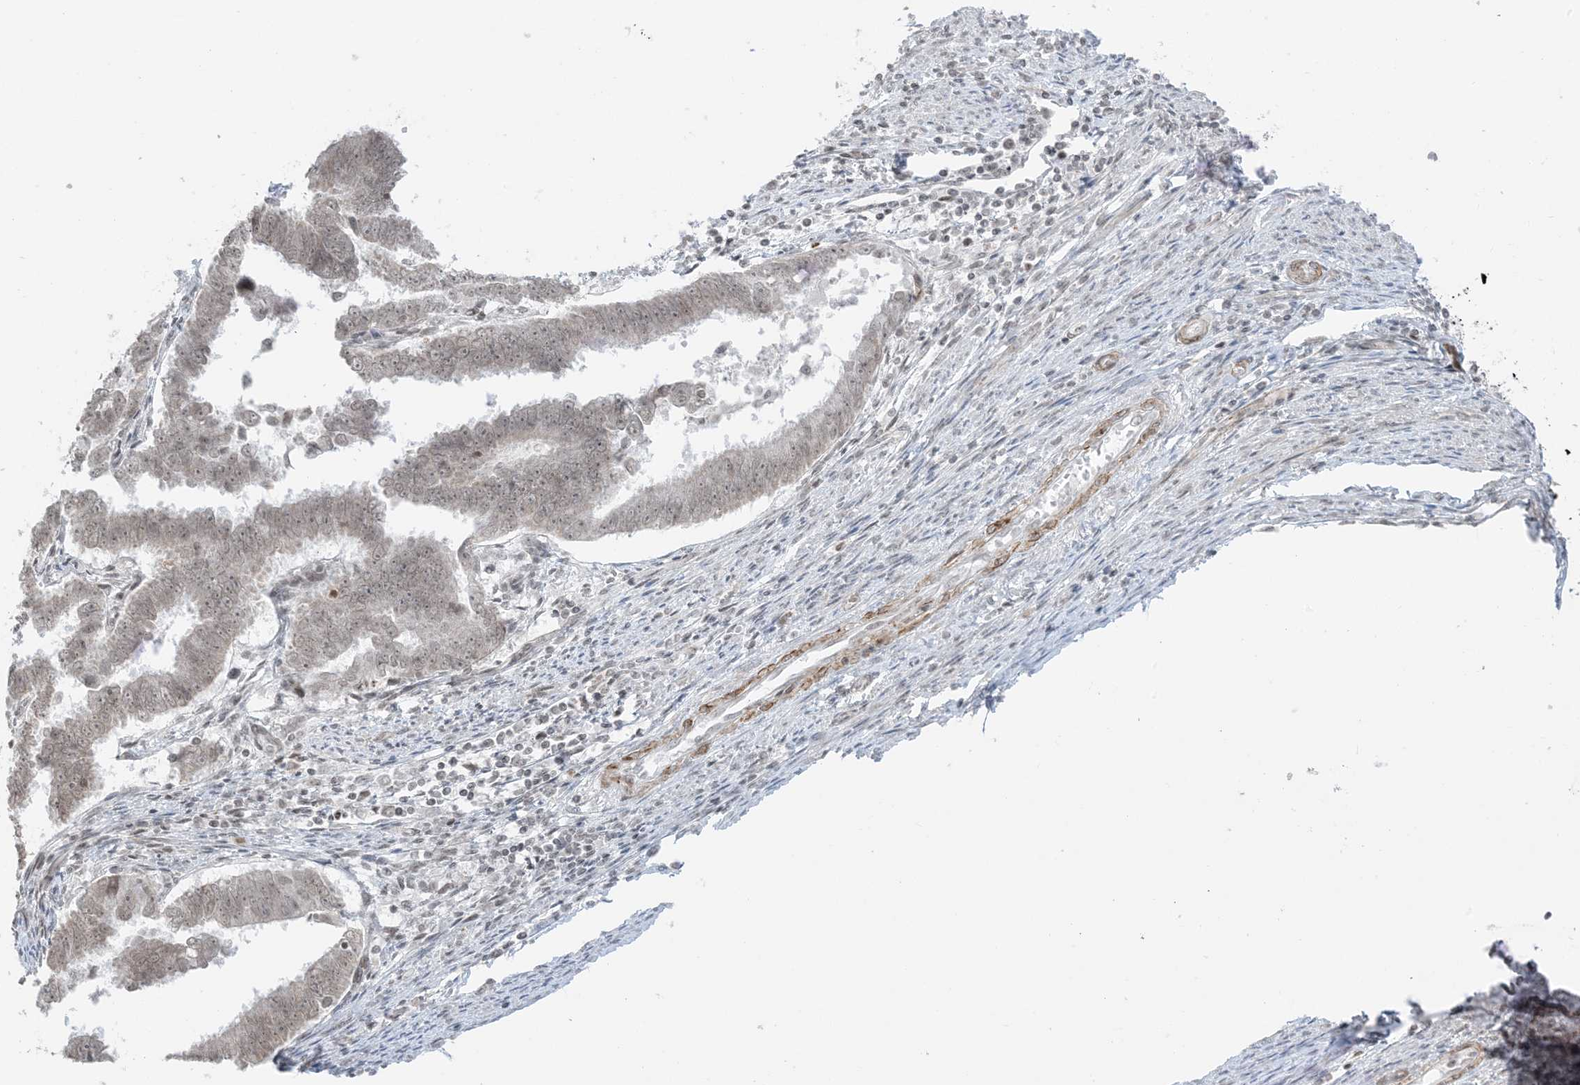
{"staining": {"intensity": "weak", "quantity": ">75%", "location": "nuclear"}, "tissue": "endometrial cancer", "cell_type": "Tumor cells", "image_type": "cancer", "snomed": [{"axis": "morphology", "description": "Adenocarcinoma, NOS"}, {"axis": "topography", "description": "Endometrium"}], "caption": "About >75% of tumor cells in endometrial adenocarcinoma reveal weak nuclear protein positivity as visualized by brown immunohistochemical staining.", "gene": "METAP1D", "patient": {"sex": "female", "age": 75}}